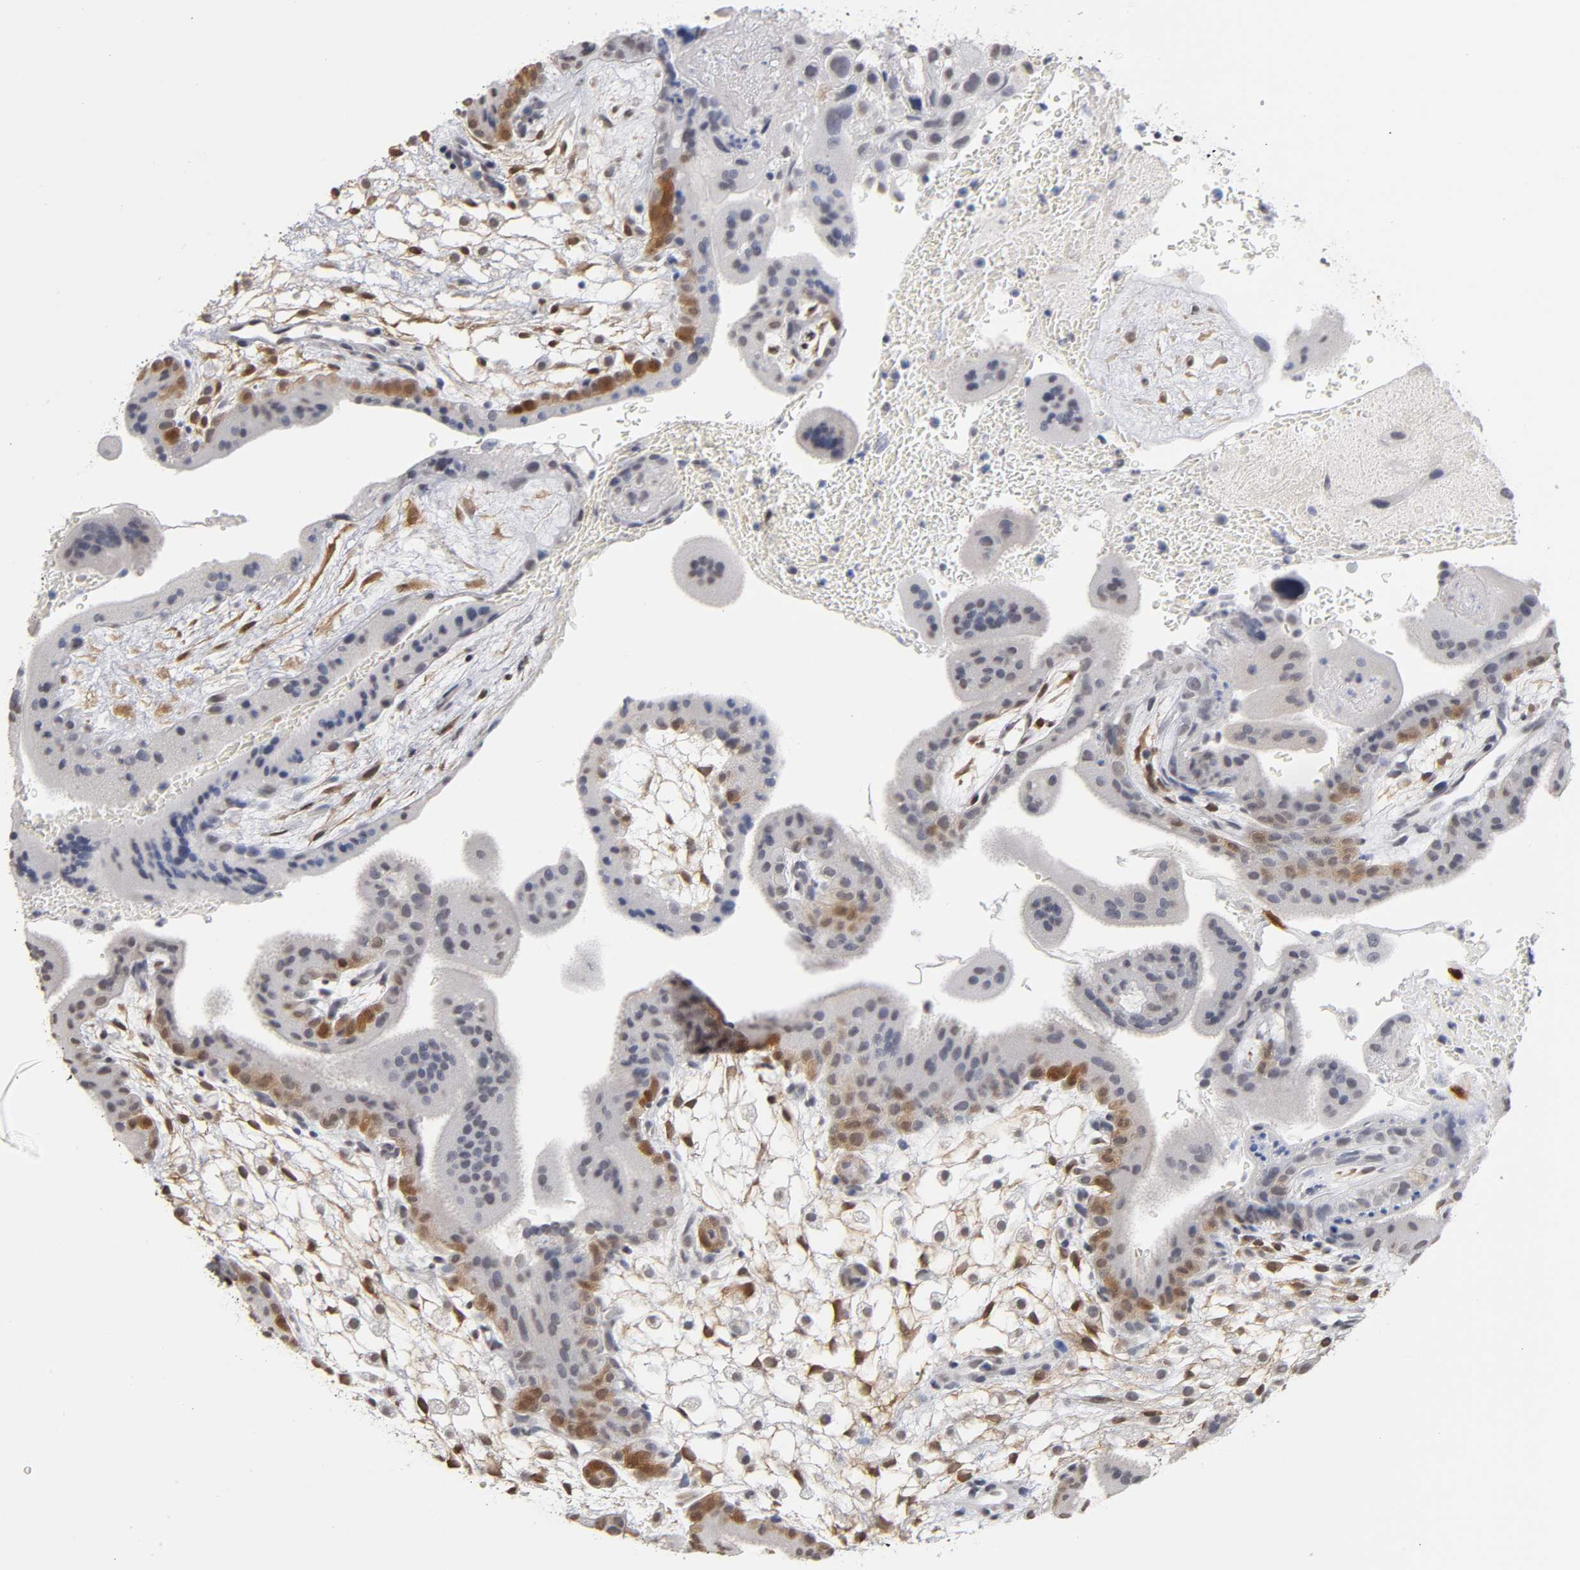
{"staining": {"intensity": "moderate", "quantity": "<25%", "location": "cytoplasmic/membranous,nuclear"}, "tissue": "placenta", "cell_type": "Trophoblastic cells", "image_type": "normal", "snomed": [{"axis": "morphology", "description": "Normal tissue, NOS"}, {"axis": "topography", "description": "Placenta"}], "caption": "This micrograph exhibits immunohistochemistry staining of benign human placenta, with low moderate cytoplasmic/membranous,nuclear expression in approximately <25% of trophoblastic cells.", "gene": "CRABP2", "patient": {"sex": "female", "age": 35}}